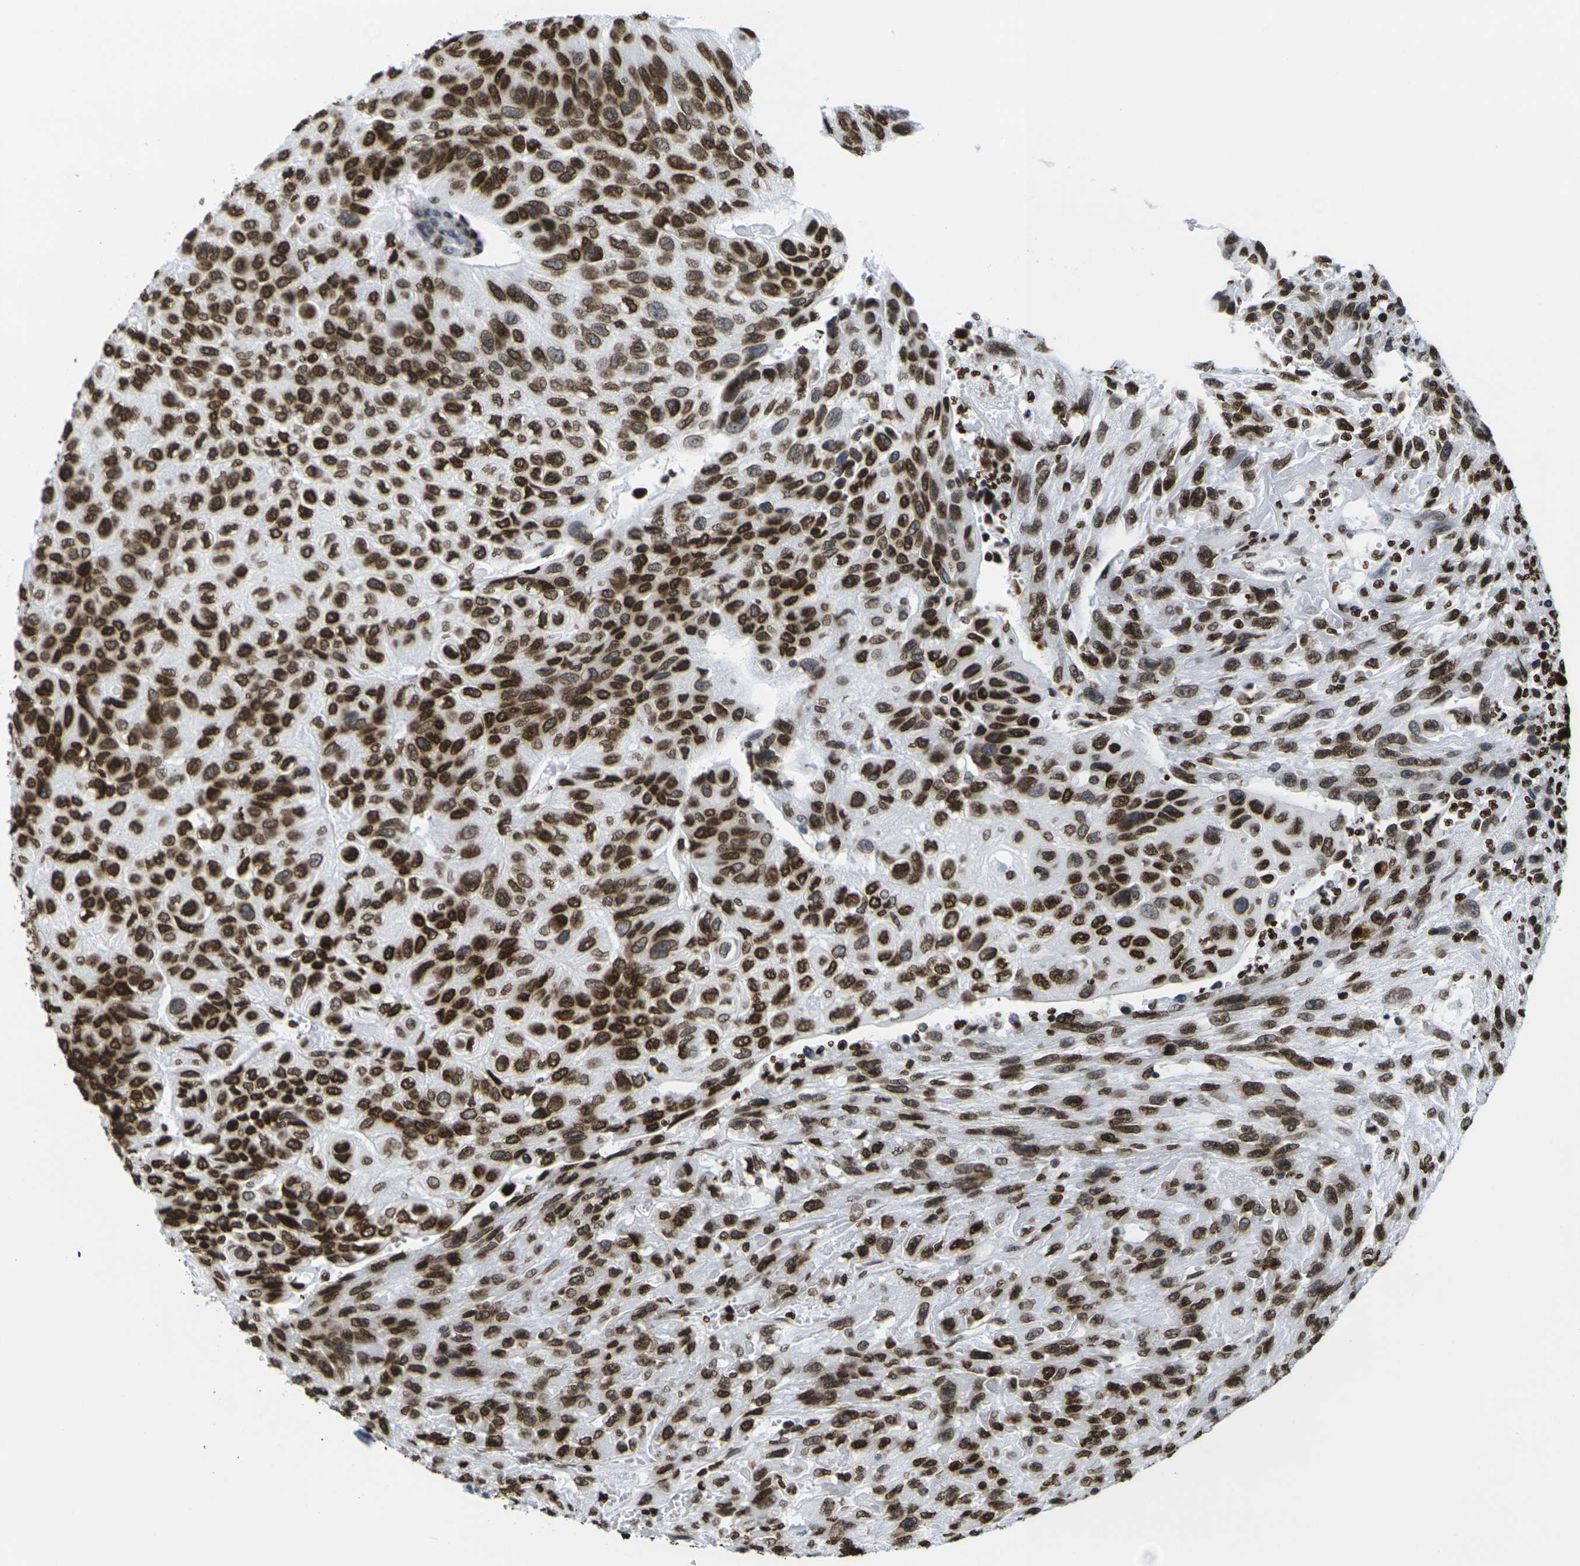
{"staining": {"intensity": "strong", "quantity": ">75%", "location": "cytoplasmic/membranous,nuclear"}, "tissue": "urothelial cancer", "cell_type": "Tumor cells", "image_type": "cancer", "snomed": [{"axis": "morphology", "description": "Urothelial carcinoma, High grade"}, {"axis": "topography", "description": "Urinary bladder"}], "caption": "This histopathology image shows immunohistochemistry (IHC) staining of urothelial cancer, with high strong cytoplasmic/membranous and nuclear positivity in approximately >75% of tumor cells.", "gene": "H2AC21", "patient": {"sex": "male", "age": 66}}